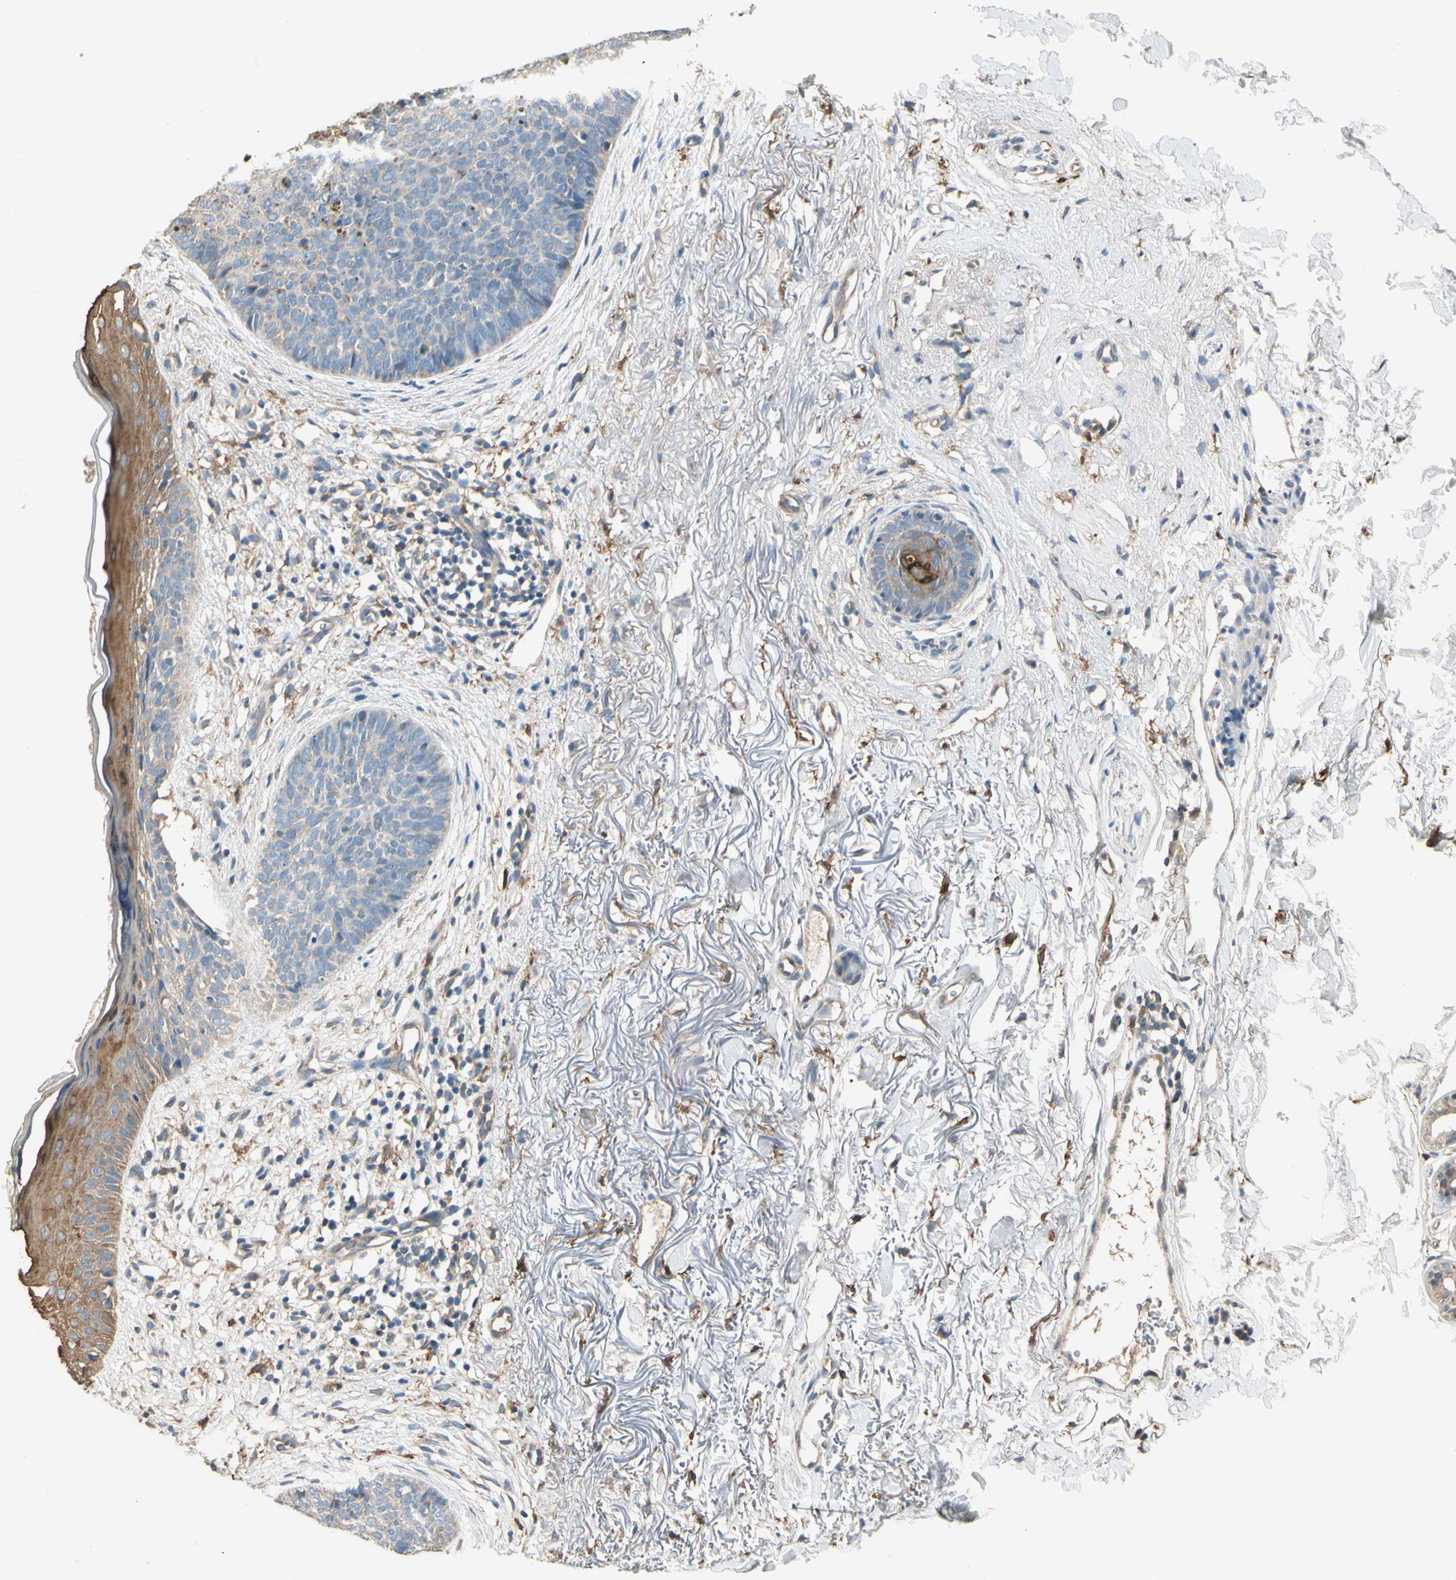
{"staining": {"intensity": "weak", "quantity": "<25%", "location": "cytoplasmic/membranous"}, "tissue": "skin cancer", "cell_type": "Tumor cells", "image_type": "cancer", "snomed": [{"axis": "morphology", "description": "Basal cell carcinoma"}, {"axis": "topography", "description": "Skin"}], "caption": "This is an immunohistochemistry image of human skin cancer. There is no expression in tumor cells.", "gene": "CDH6", "patient": {"sex": "female", "age": 70}}